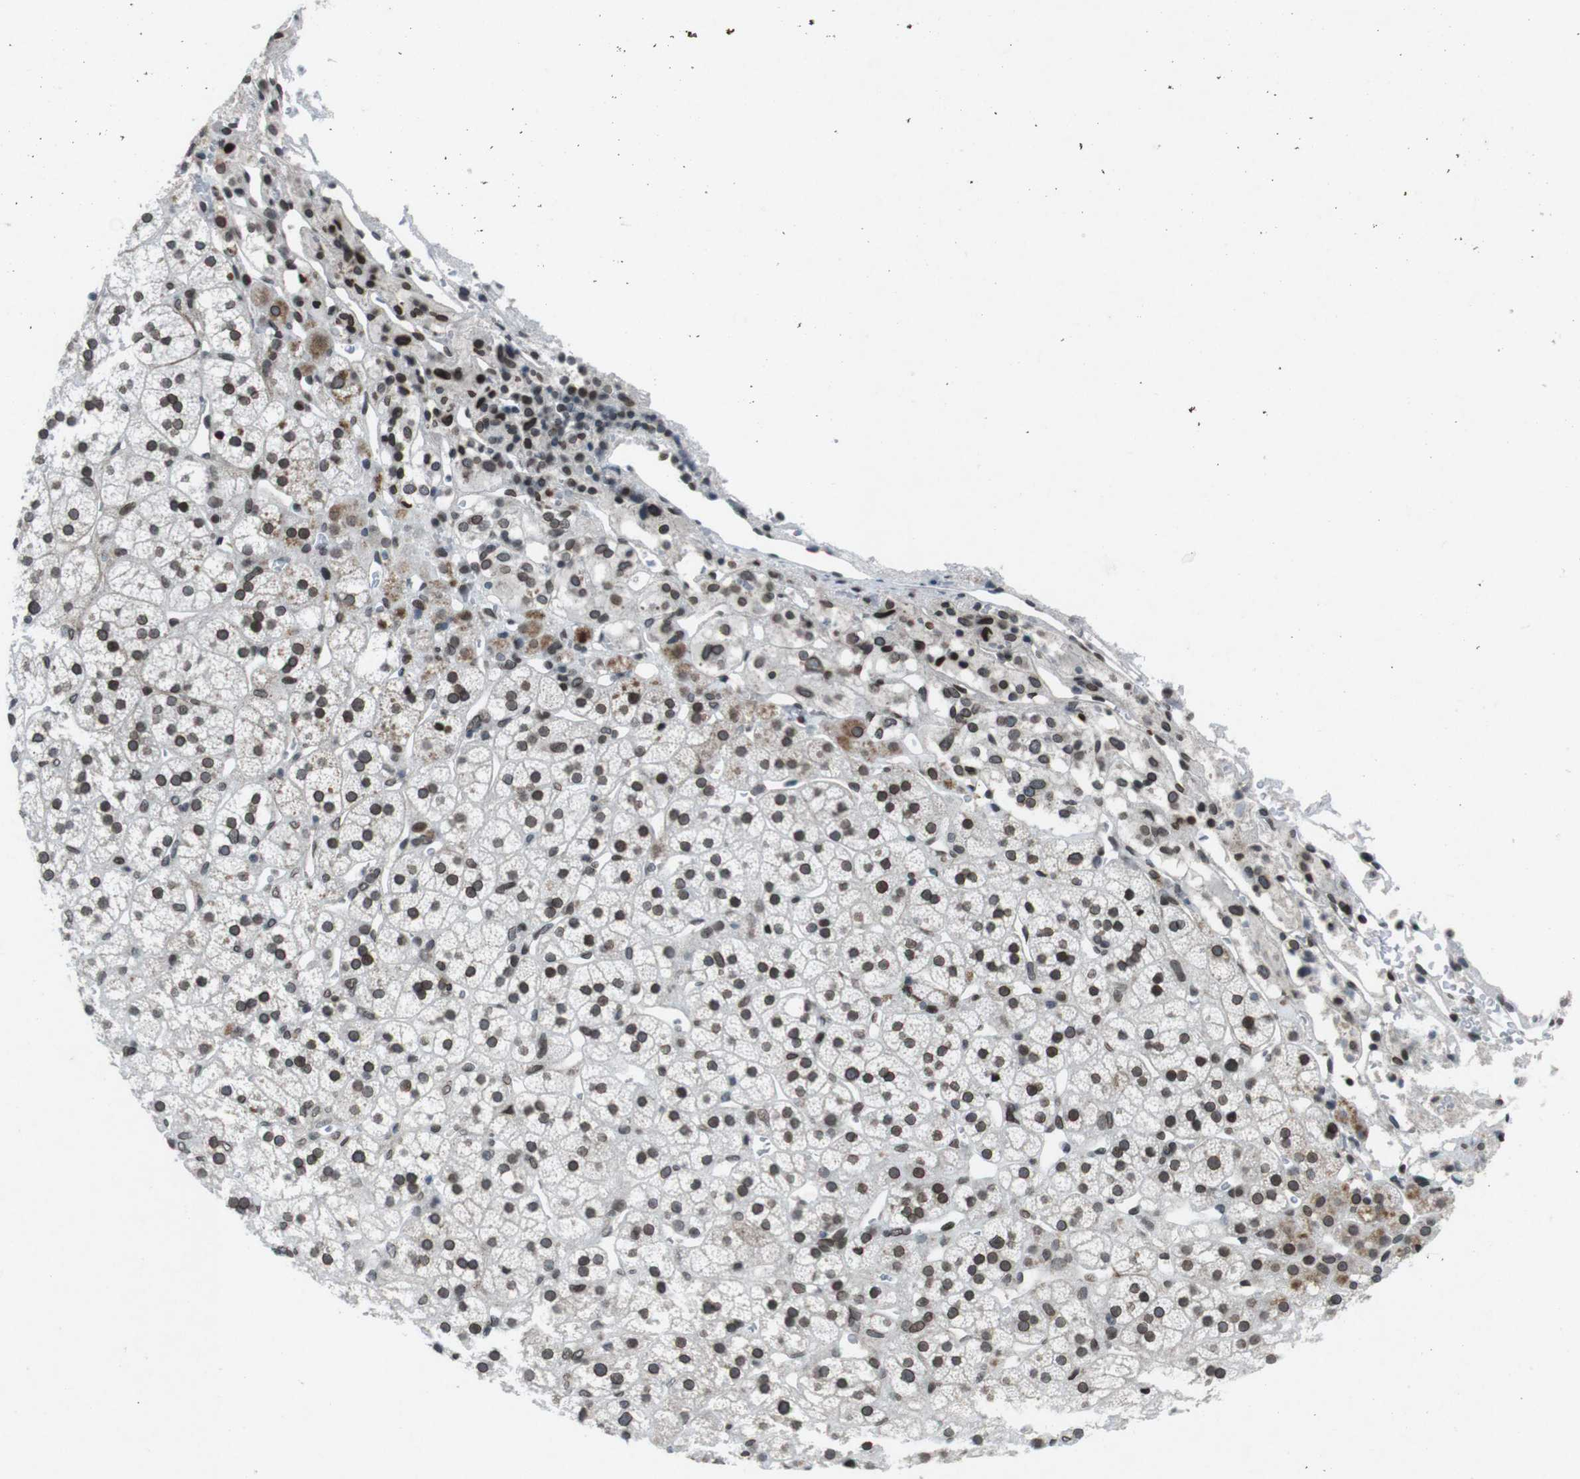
{"staining": {"intensity": "strong", "quantity": ">75%", "location": "nuclear"}, "tissue": "adrenal gland", "cell_type": "Glandular cells", "image_type": "normal", "snomed": [{"axis": "morphology", "description": "Normal tissue, NOS"}, {"axis": "topography", "description": "Adrenal gland"}], "caption": "Protein staining reveals strong nuclear staining in approximately >75% of glandular cells in normal adrenal gland.", "gene": "MAD1L1", "patient": {"sex": "male", "age": 56}}